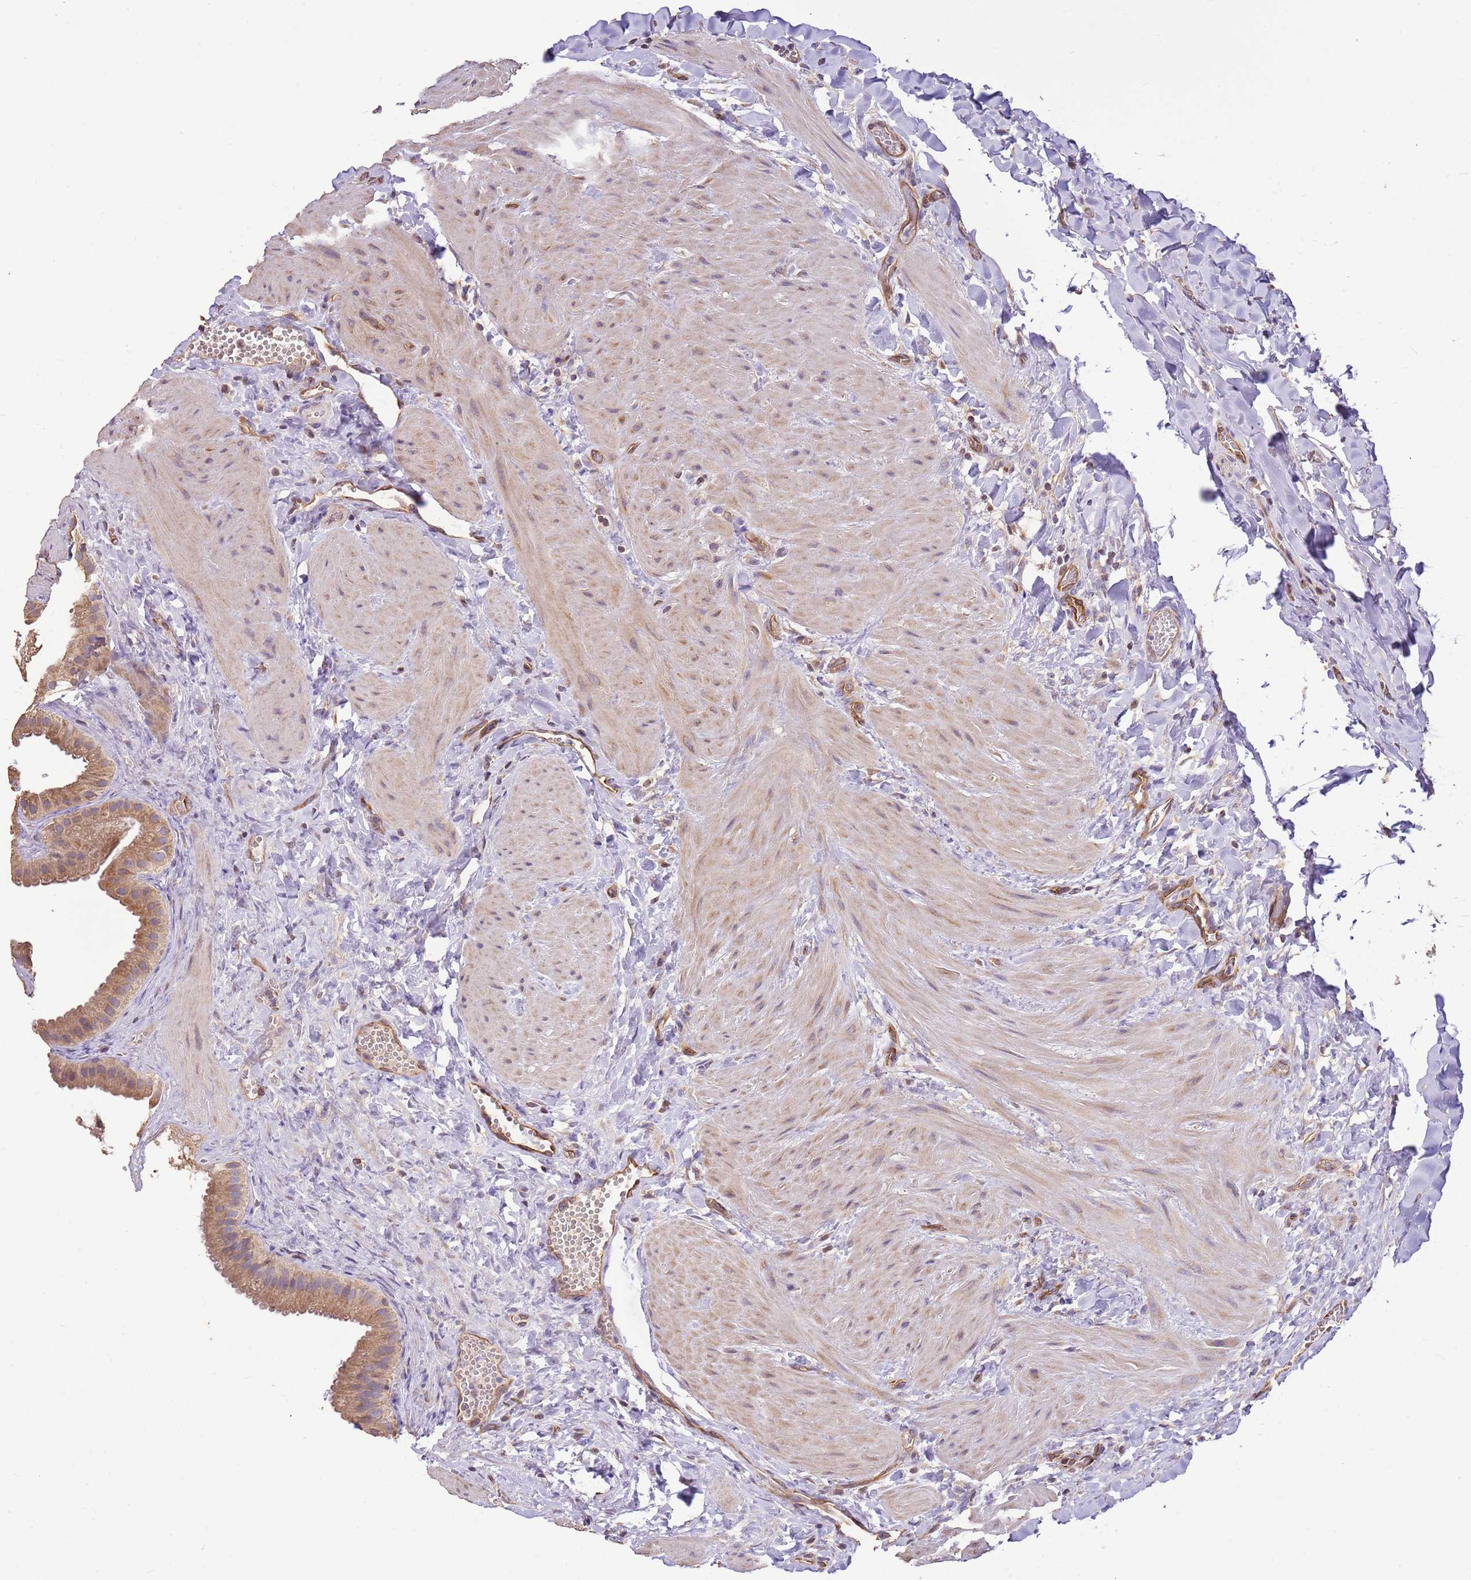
{"staining": {"intensity": "moderate", "quantity": ">75%", "location": "cytoplasmic/membranous"}, "tissue": "gallbladder", "cell_type": "Glandular cells", "image_type": "normal", "snomed": [{"axis": "morphology", "description": "Normal tissue, NOS"}, {"axis": "topography", "description": "Gallbladder"}], "caption": "This is a micrograph of IHC staining of normal gallbladder, which shows moderate expression in the cytoplasmic/membranous of glandular cells.", "gene": "DOCK9", "patient": {"sex": "male", "age": 55}}